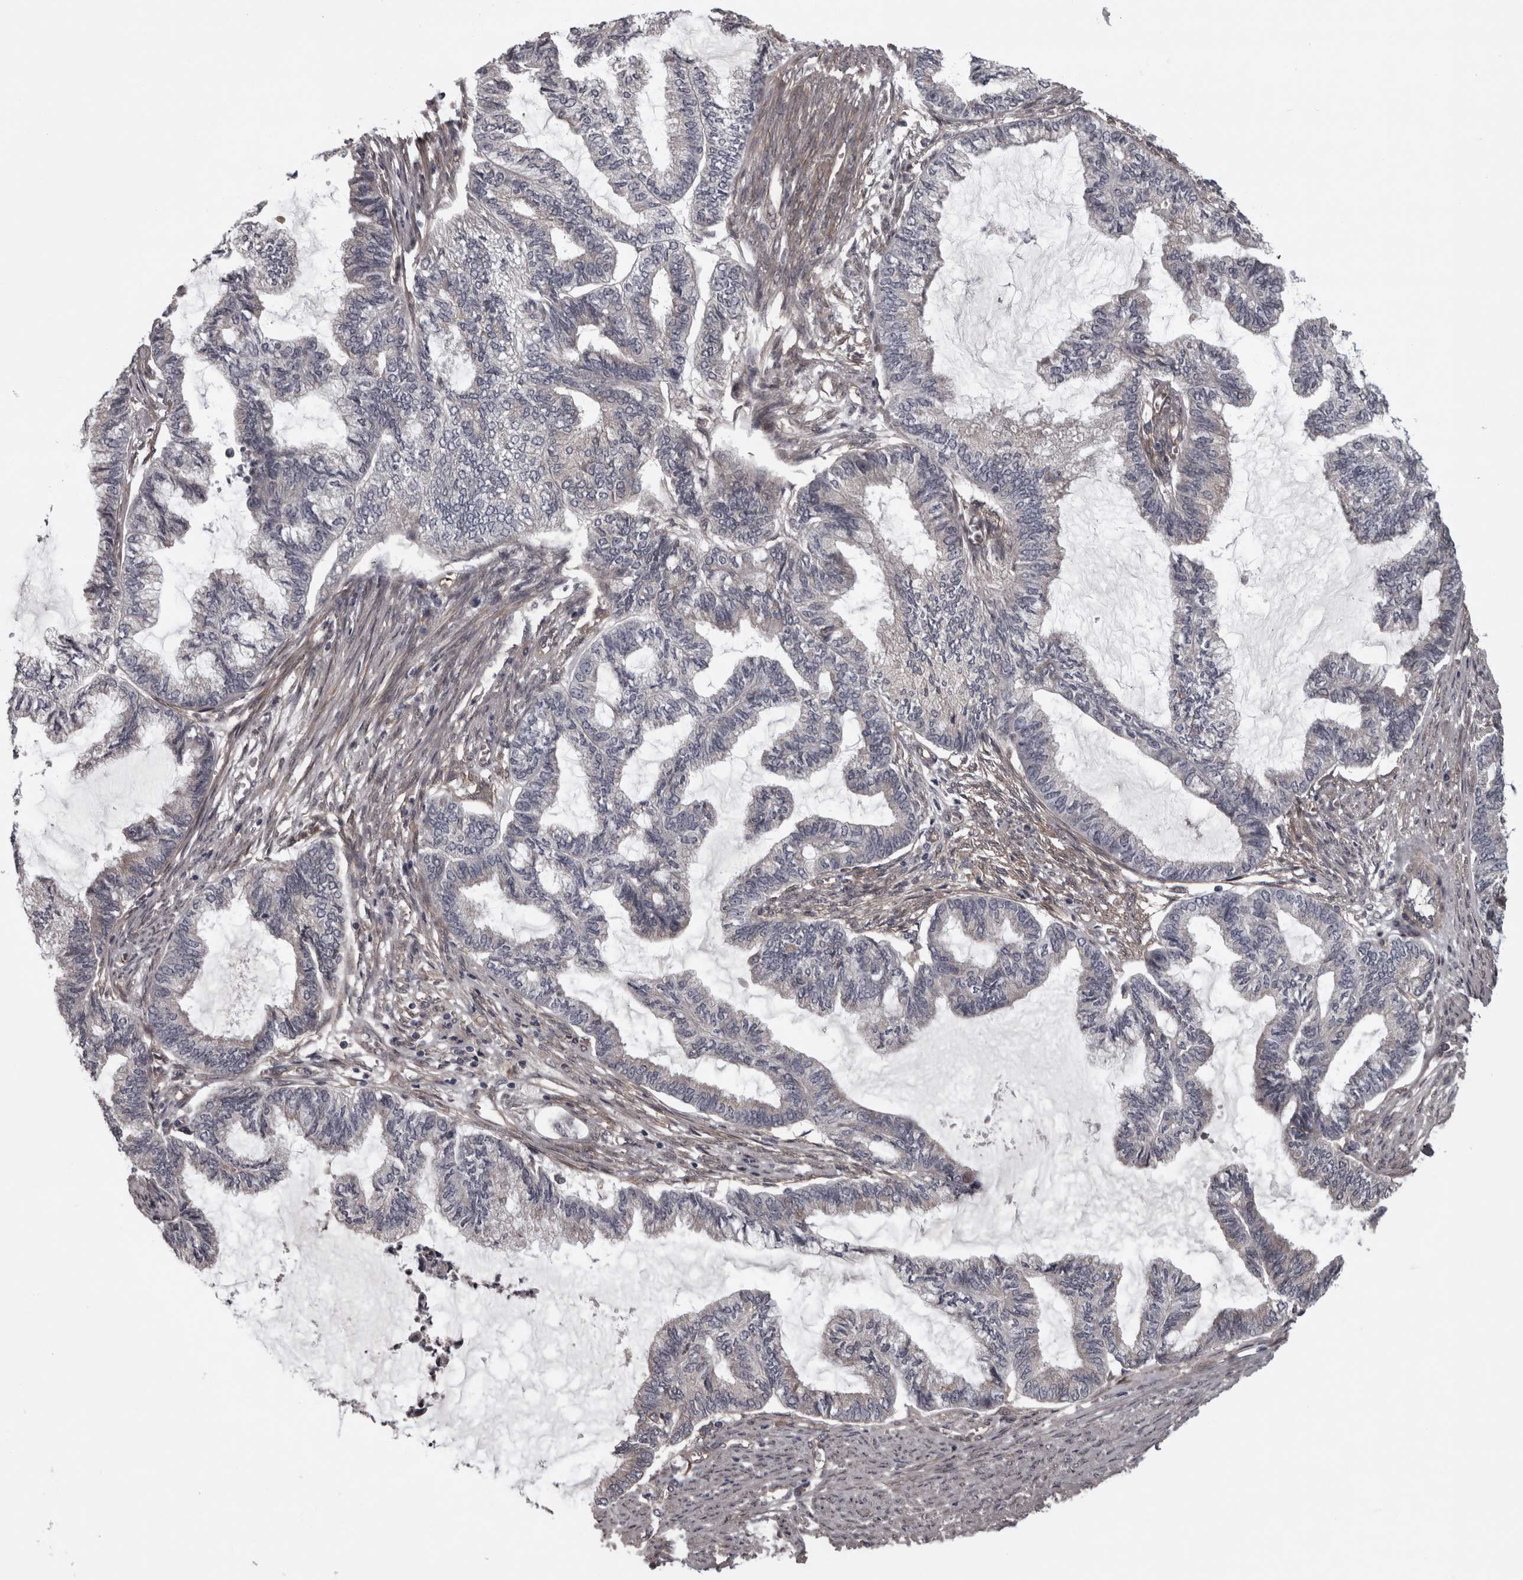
{"staining": {"intensity": "negative", "quantity": "none", "location": "none"}, "tissue": "endometrial cancer", "cell_type": "Tumor cells", "image_type": "cancer", "snomed": [{"axis": "morphology", "description": "Adenocarcinoma, NOS"}, {"axis": "topography", "description": "Endometrium"}], "caption": "Endometrial cancer (adenocarcinoma) was stained to show a protein in brown. There is no significant expression in tumor cells.", "gene": "RSU1", "patient": {"sex": "female", "age": 86}}